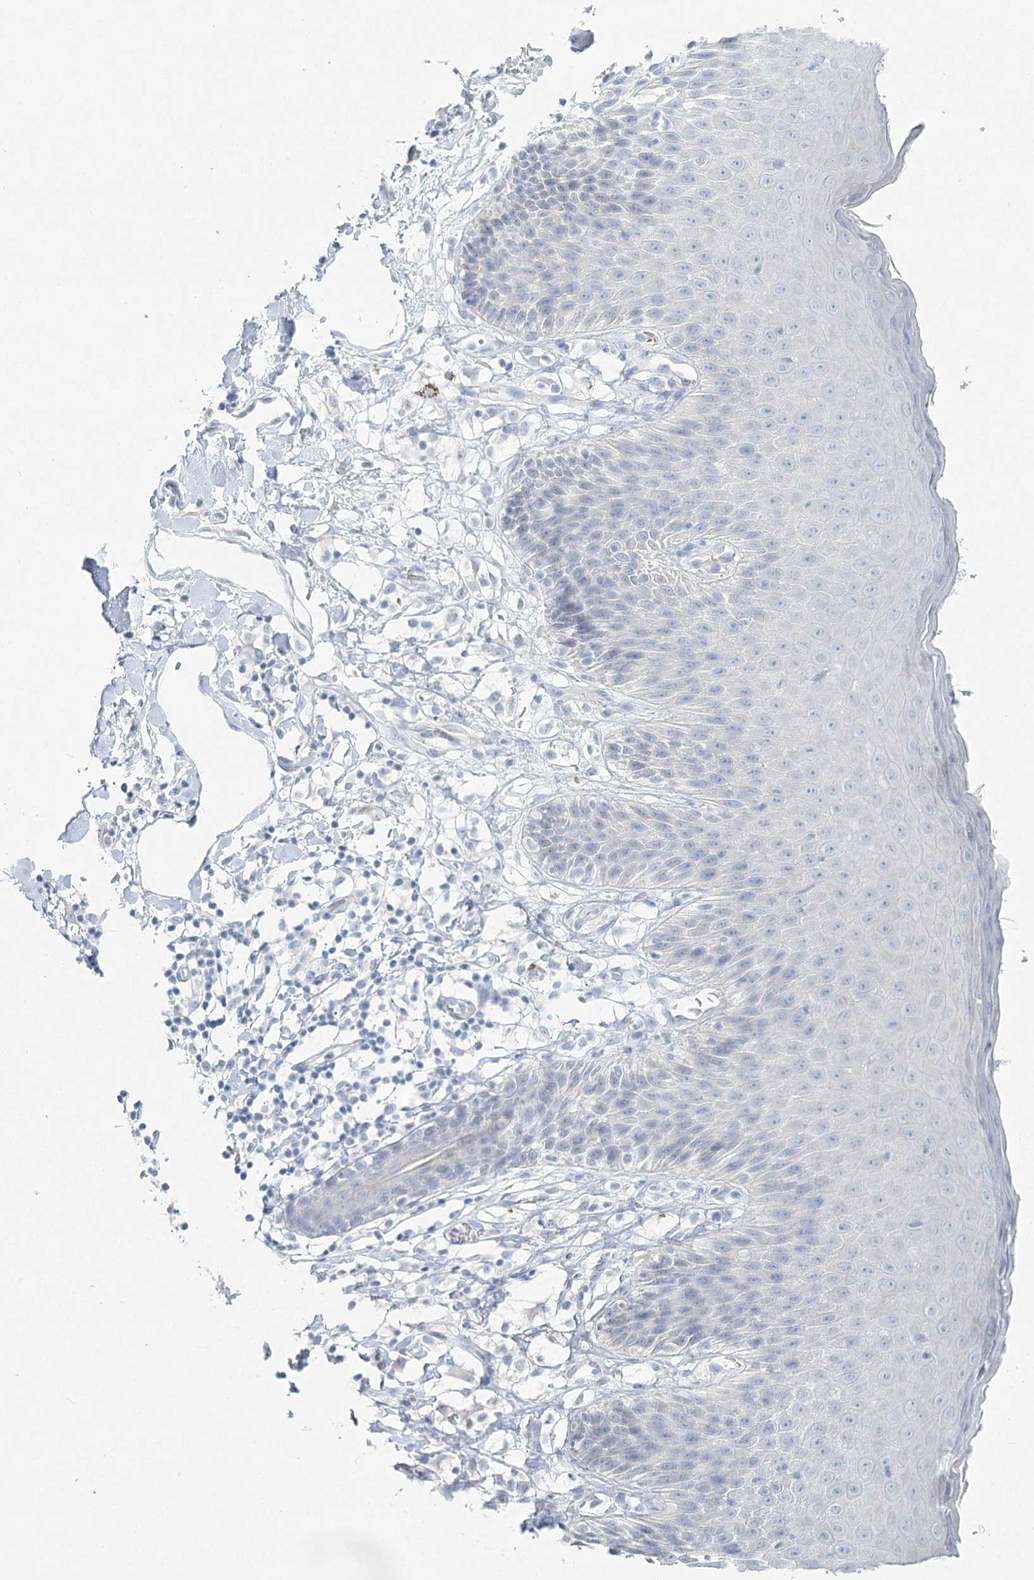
{"staining": {"intensity": "negative", "quantity": "none", "location": "none"}, "tissue": "skin", "cell_type": "Epidermal cells", "image_type": "normal", "snomed": [{"axis": "morphology", "description": "Normal tissue, NOS"}, {"axis": "topography", "description": "Vulva"}], "caption": "This is an immunohistochemistry micrograph of unremarkable skin. There is no staining in epidermal cells.", "gene": "LRP2BP", "patient": {"sex": "female", "age": 68}}